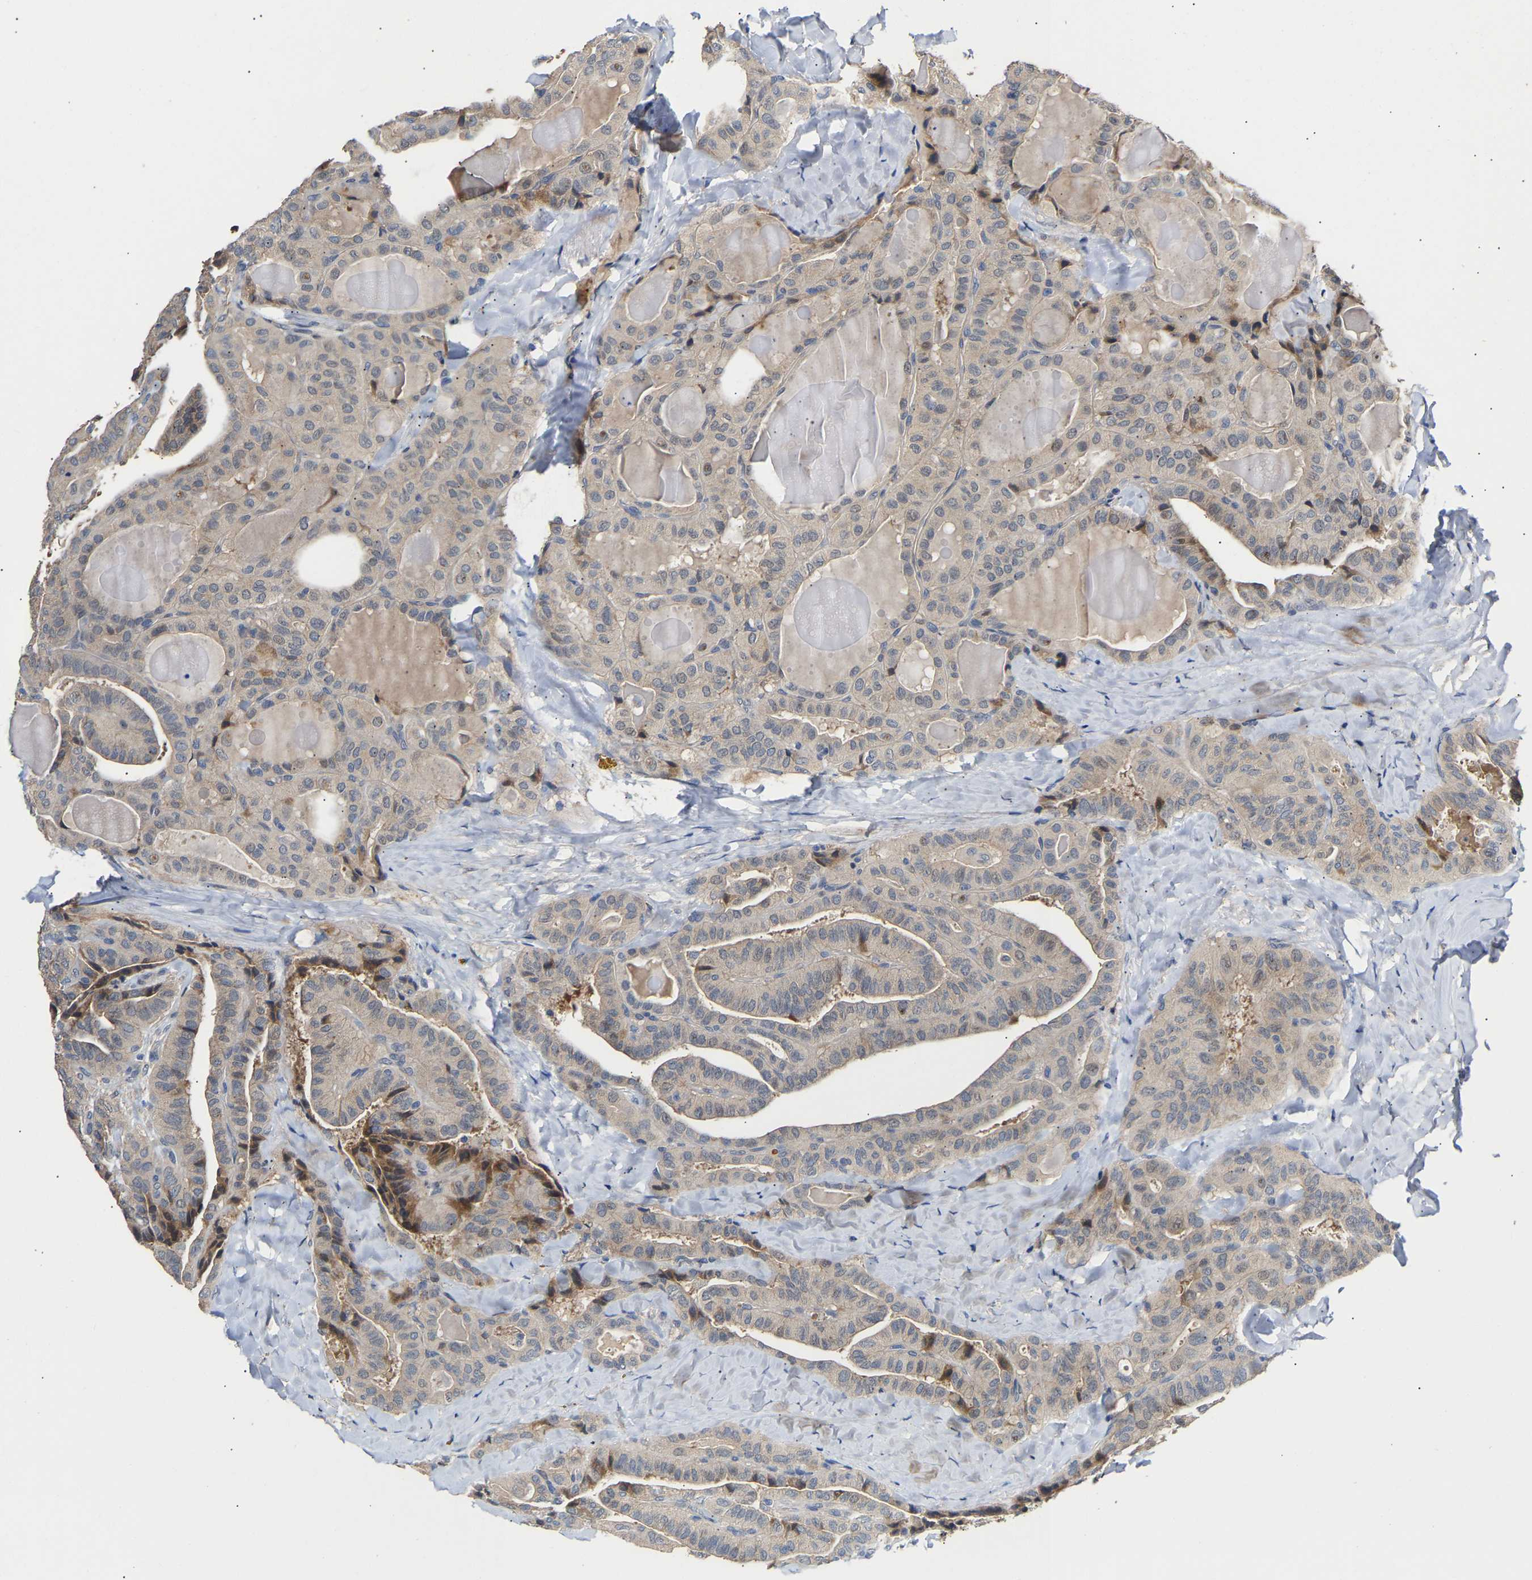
{"staining": {"intensity": "weak", "quantity": "<25%", "location": "cytoplasmic/membranous"}, "tissue": "thyroid cancer", "cell_type": "Tumor cells", "image_type": "cancer", "snomed": [{"axis": "morphology", "description": "Papillary adenocarcinoma, NOS"}, {"axis": "topography", "description": "Thyroid gland"}], "caption": "Immunohistochemical staining of human thyroid papillary adenocarcinoma reveals no significant staining in tumor cells. Nuclei are stained in blue.", "gene": "KASH5", "patient": {"sex": "male", "age": 77}}